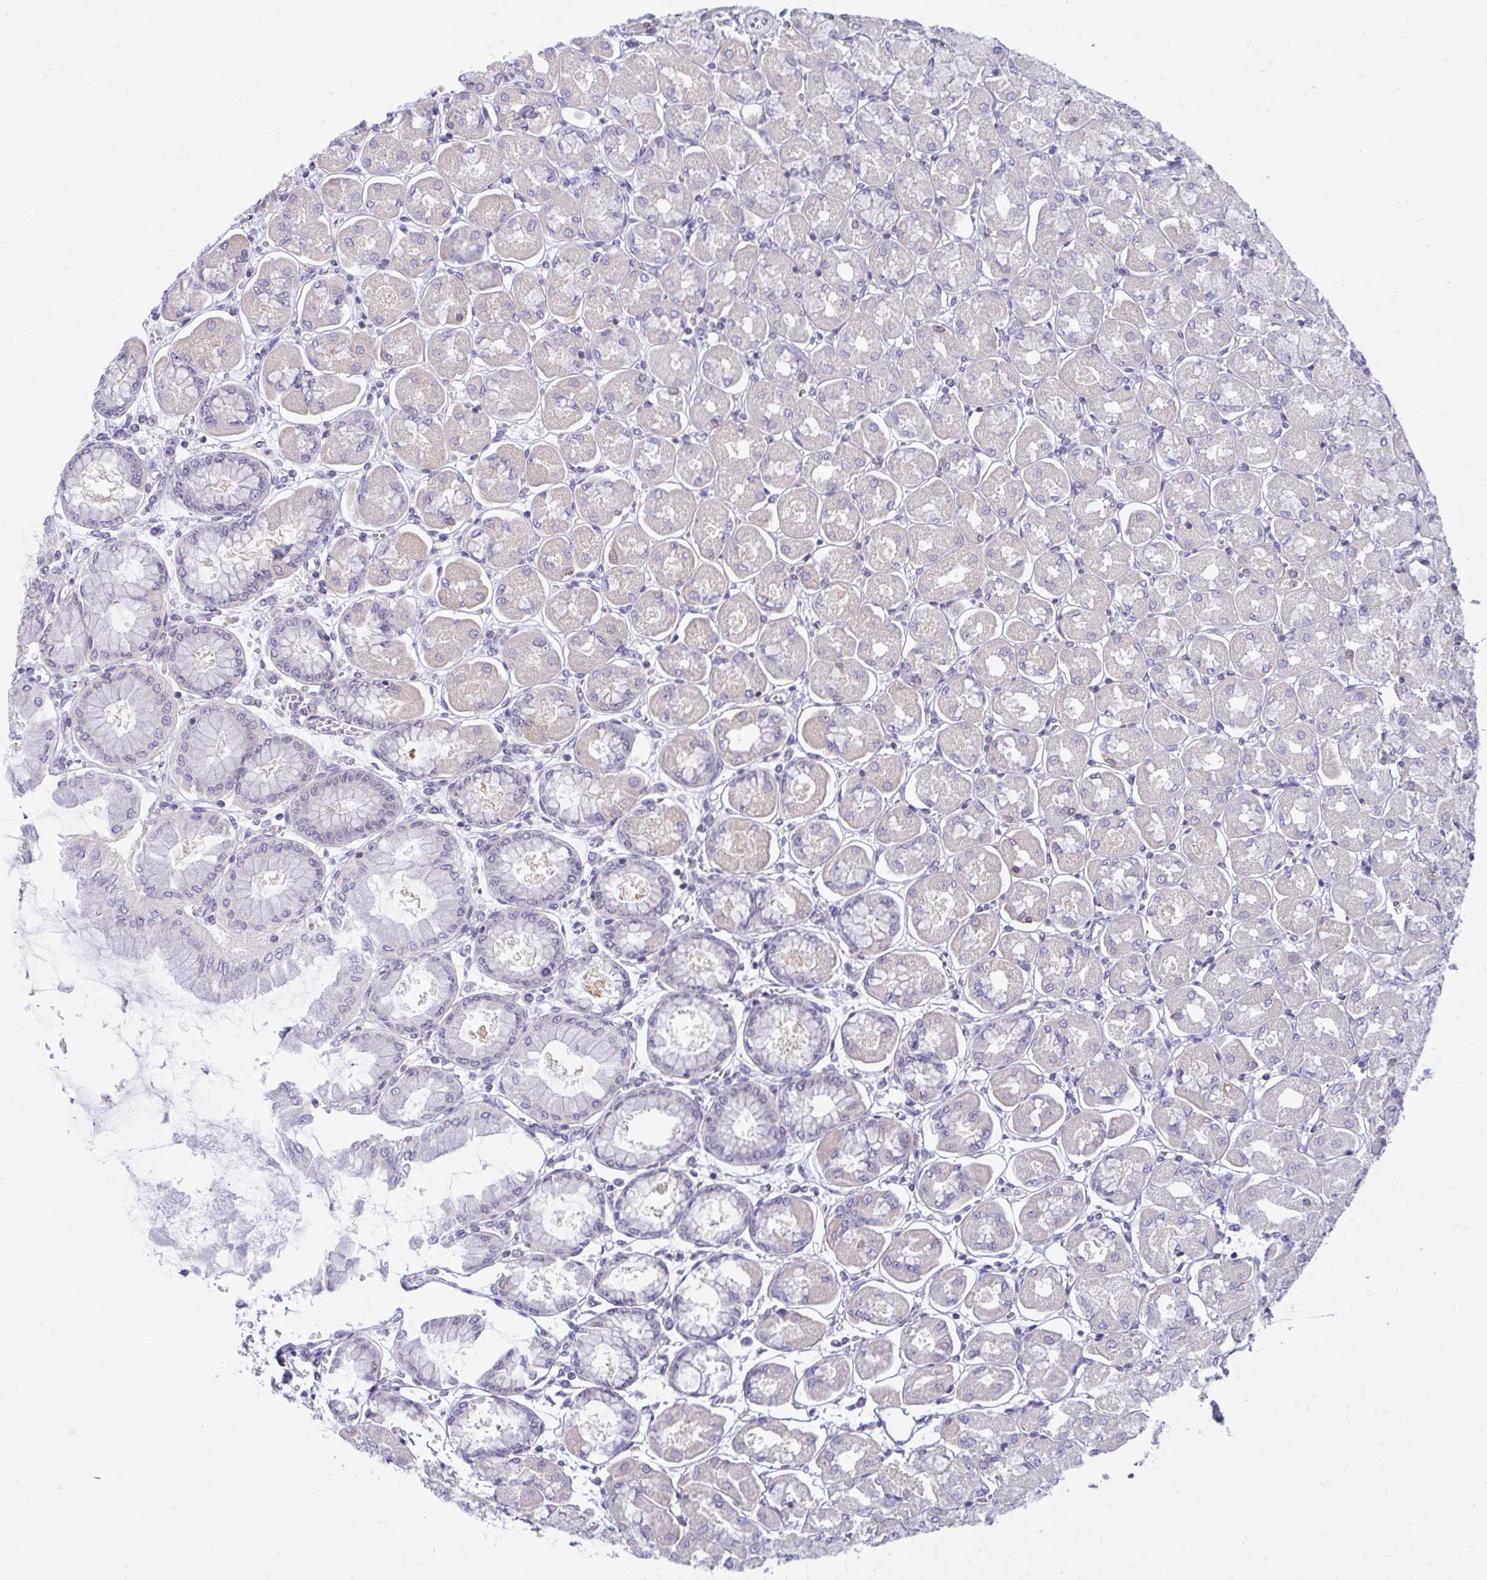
{"staining": {"intensity": "weak", "quantity": "<25%", "location": "cytoplasmic/membranous"}, "tissue": "stomach", "cell_type": "Glandular cells", "image_type": "normal", "snomed": [{"axis": "morphology", "description": "Normal tissue, NOS"}, {"axis": "topography", "description": "Stomach, upper"}], "caption": "The photomicrograph displays no staining of glandular cells in unremarkable stomach. (Stains: DAB immunohistochemistry (IHC) with hematoxylin counter stain, Microscopy: brightfield microscopy at high magnification).", "gene": "ARPP19", "patient": {"sex": "female", "age": 56}}